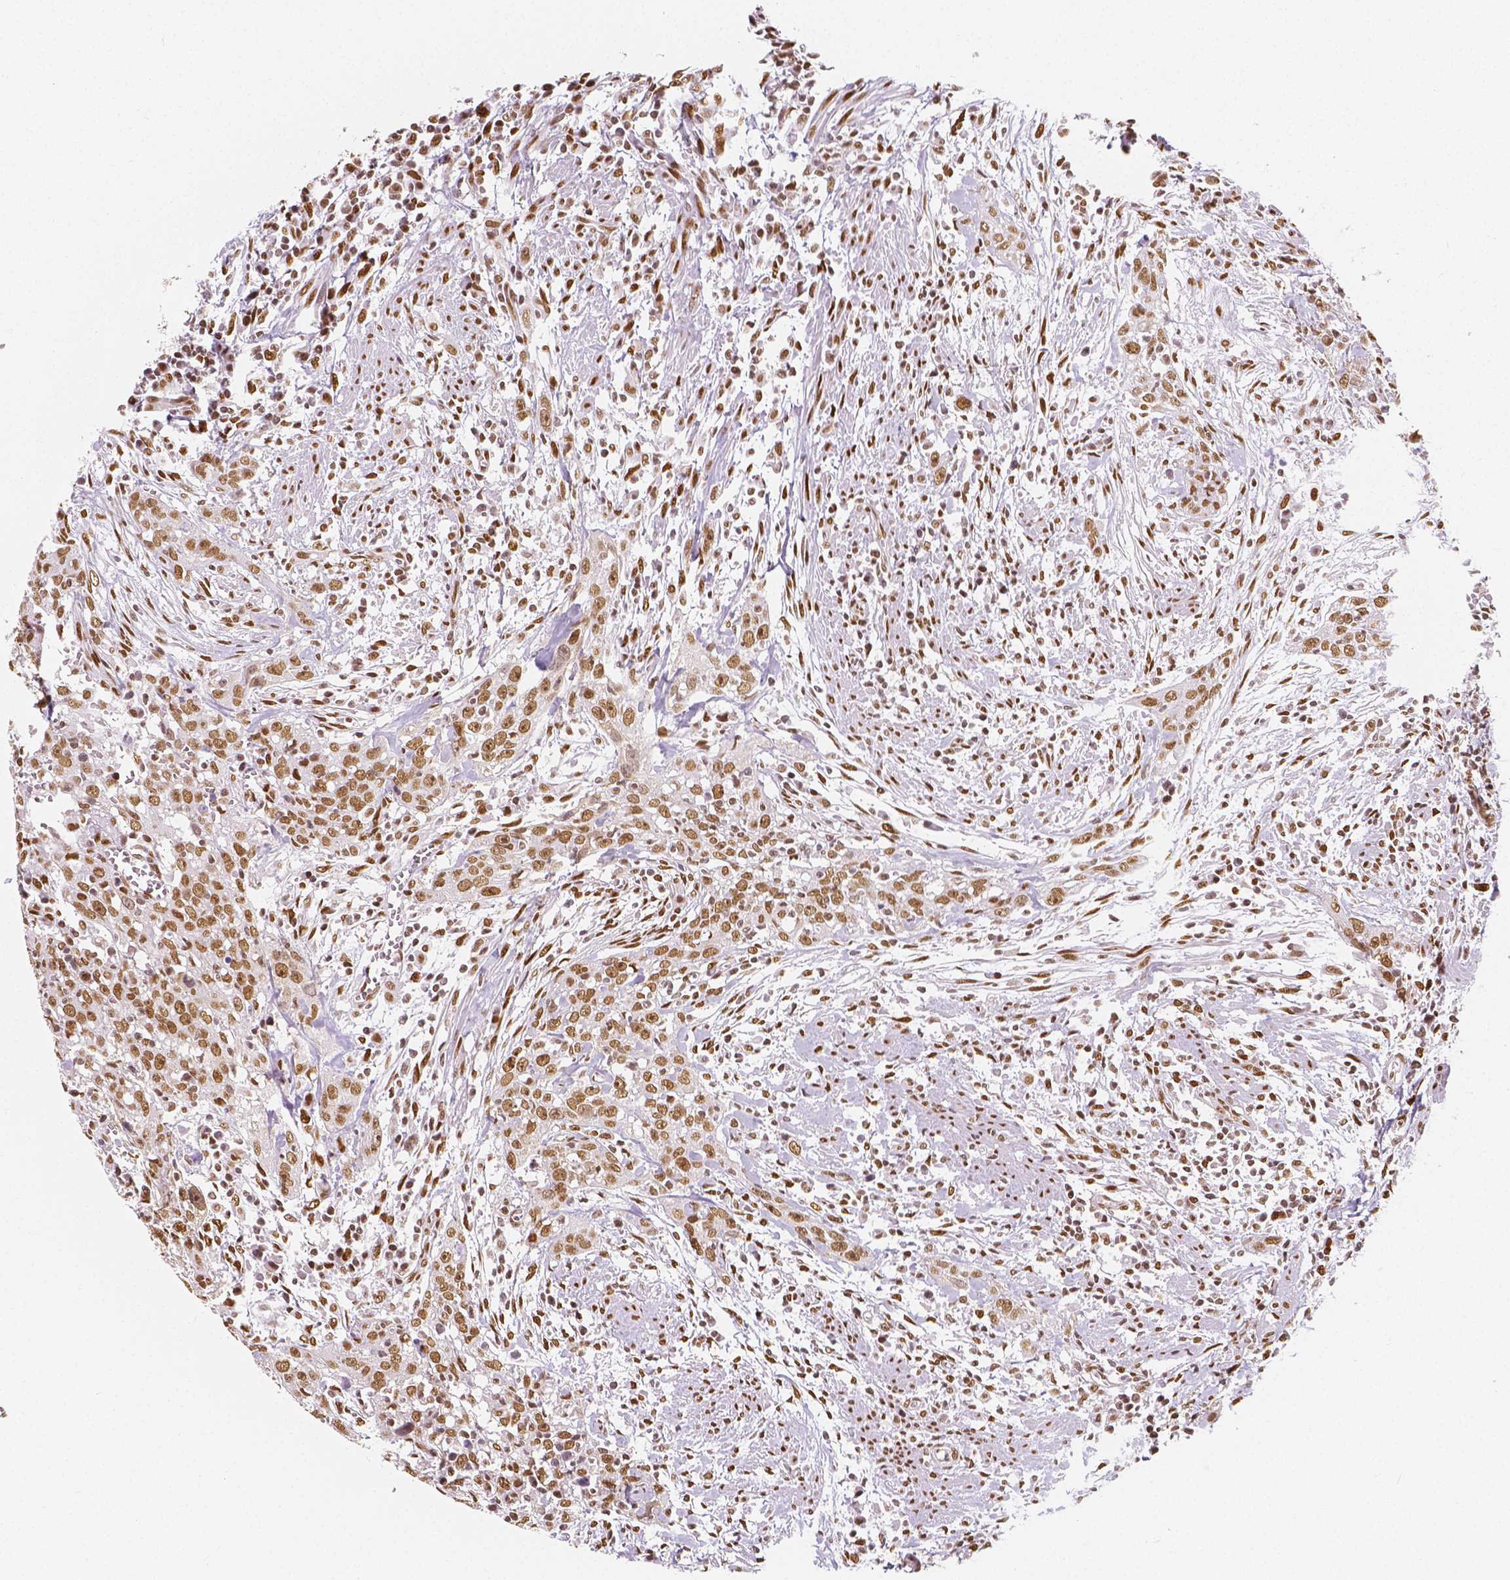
{"staining": {"intensity": "moderate", "quantity": ">75%", "location": "nuclear"}, "tissue": "urothelial cancer", "cell_type": "Tumor cells", "image_type": "cancer", "snomed": [{"axis": "morphology", "description": "Urothelial carcinoma, High grade"}, {"axis": "topography", "description": "Urinary bladder"}], "caption": "Protein staining of urothelial cancer tissue exhibits moderate nuclear expression in about >75% of tumor cells.", "gene": "NUCKS1", "patient": {"sex": "male", "age": 83}}